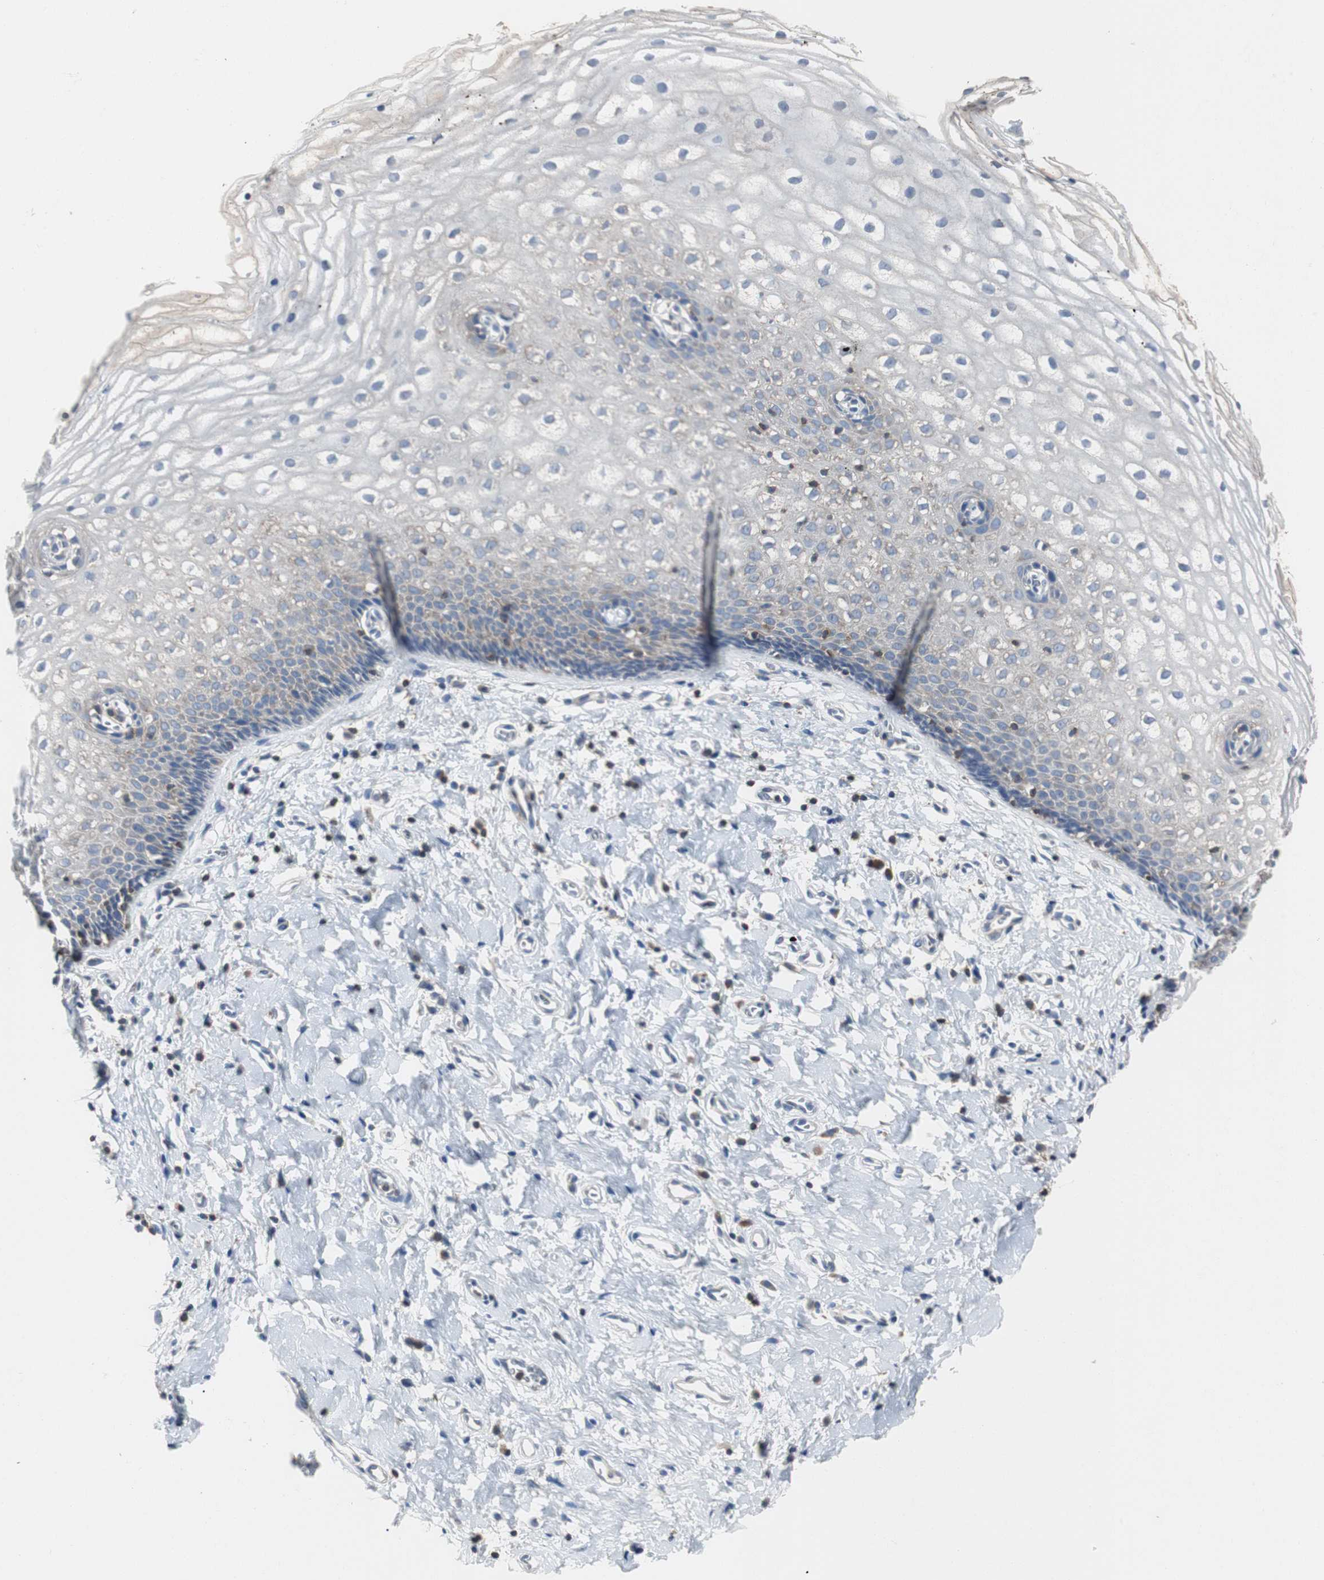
{"staining": {"intensity": "negative", "quantity": "none", "location": "none"}, "tissue": "vagina", "cell_type": "Squamous epithelial cells", "image_type": "normal", "snomed": [{"axis": "morphology", "description": "Normal tissue, NOS"}, {"axis": "topography", "description": "Soft tissue"}, {"axis": "topography", "description": "Vagina"}], "caption": "There is no significant expression in squamous epithelial cells of vagina. (DAB immunohistochemistry (IHC), high magnification).", "gene": "TSC22D4", "patient": {"sex": "female", "age": 61}}